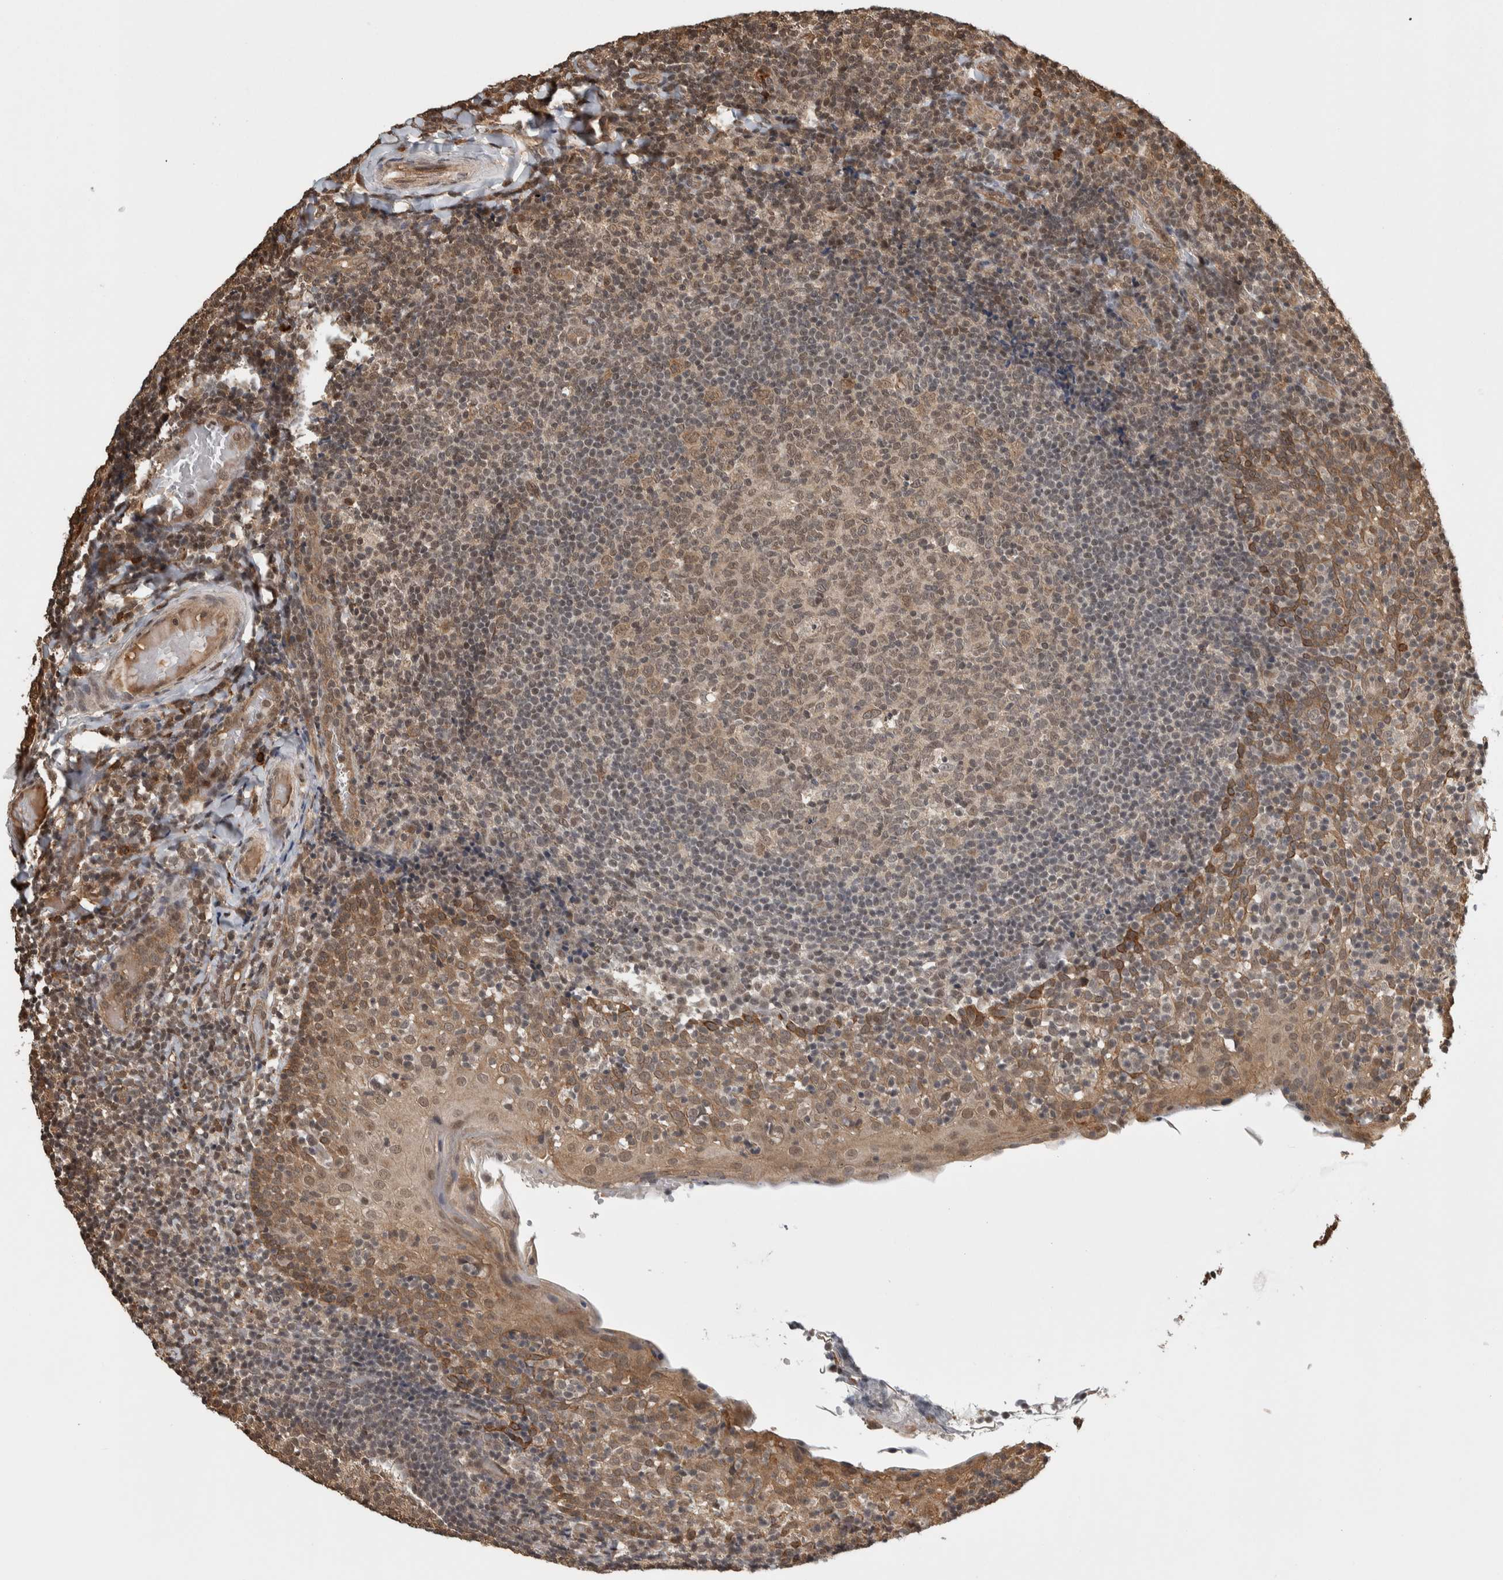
{"staining": {"intensity": "weak", "quantity": ">75%", "location": "nuclear"}, "tissue": "tonsil", "cell_type": "Germinal center cells", "image_type": "normal", "snomed": [{"axis": "morphology", "description": "Normal tissue, NOS"}, {"axis": "topography", "description": "Tonsil"}], "caption": "DAB (3,3'-diaminobenzidine) immunohistochemical staining of normal tonsil exhibits weak nuclear protein positivity in approximately >75% of germinal center cells. (DAB IHC with brightfield microscopy, high magnification).", "gene": "ZNF592", "patient": {"sex": "female", "age": 19}}